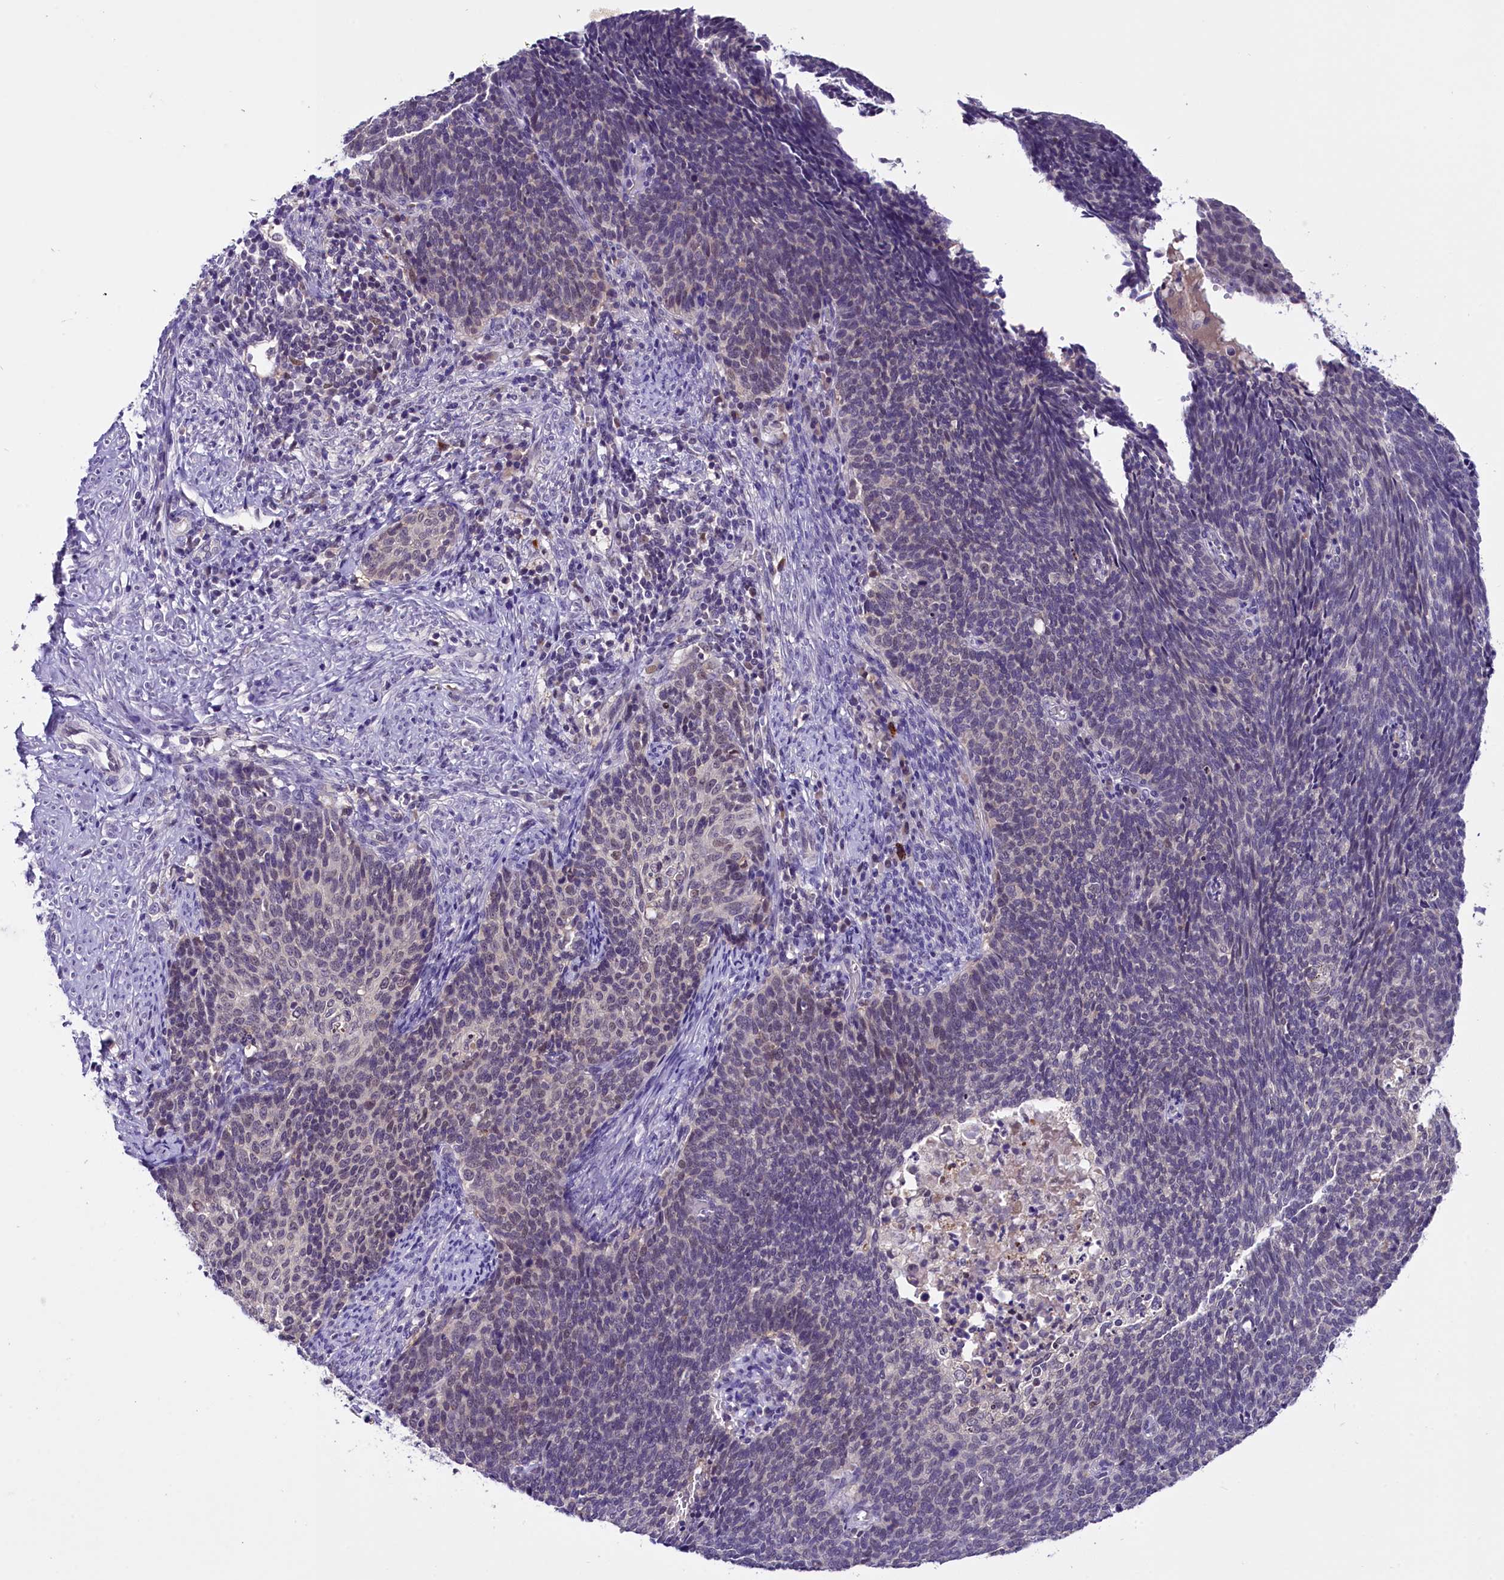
{"staining": {"intensity": "negative", "quantity": "none", "location": "none"}, "tissue": "cervical cancer", "cell_type": "Tumor cells", "image_type": "cancer", "snomed": [{"axis": "morphology", "description": "Squamous cell carcinoma, NOS"}, {"axis": "topography", "description": "Cervix"}], "caption": "Immunohistochemical staining of cervical cancer (squamous cell carcinoma) demonstrates no significant expression in tumor cells.", "gene": "IQCN", "patient": {"sex": "female", "age": 39}}